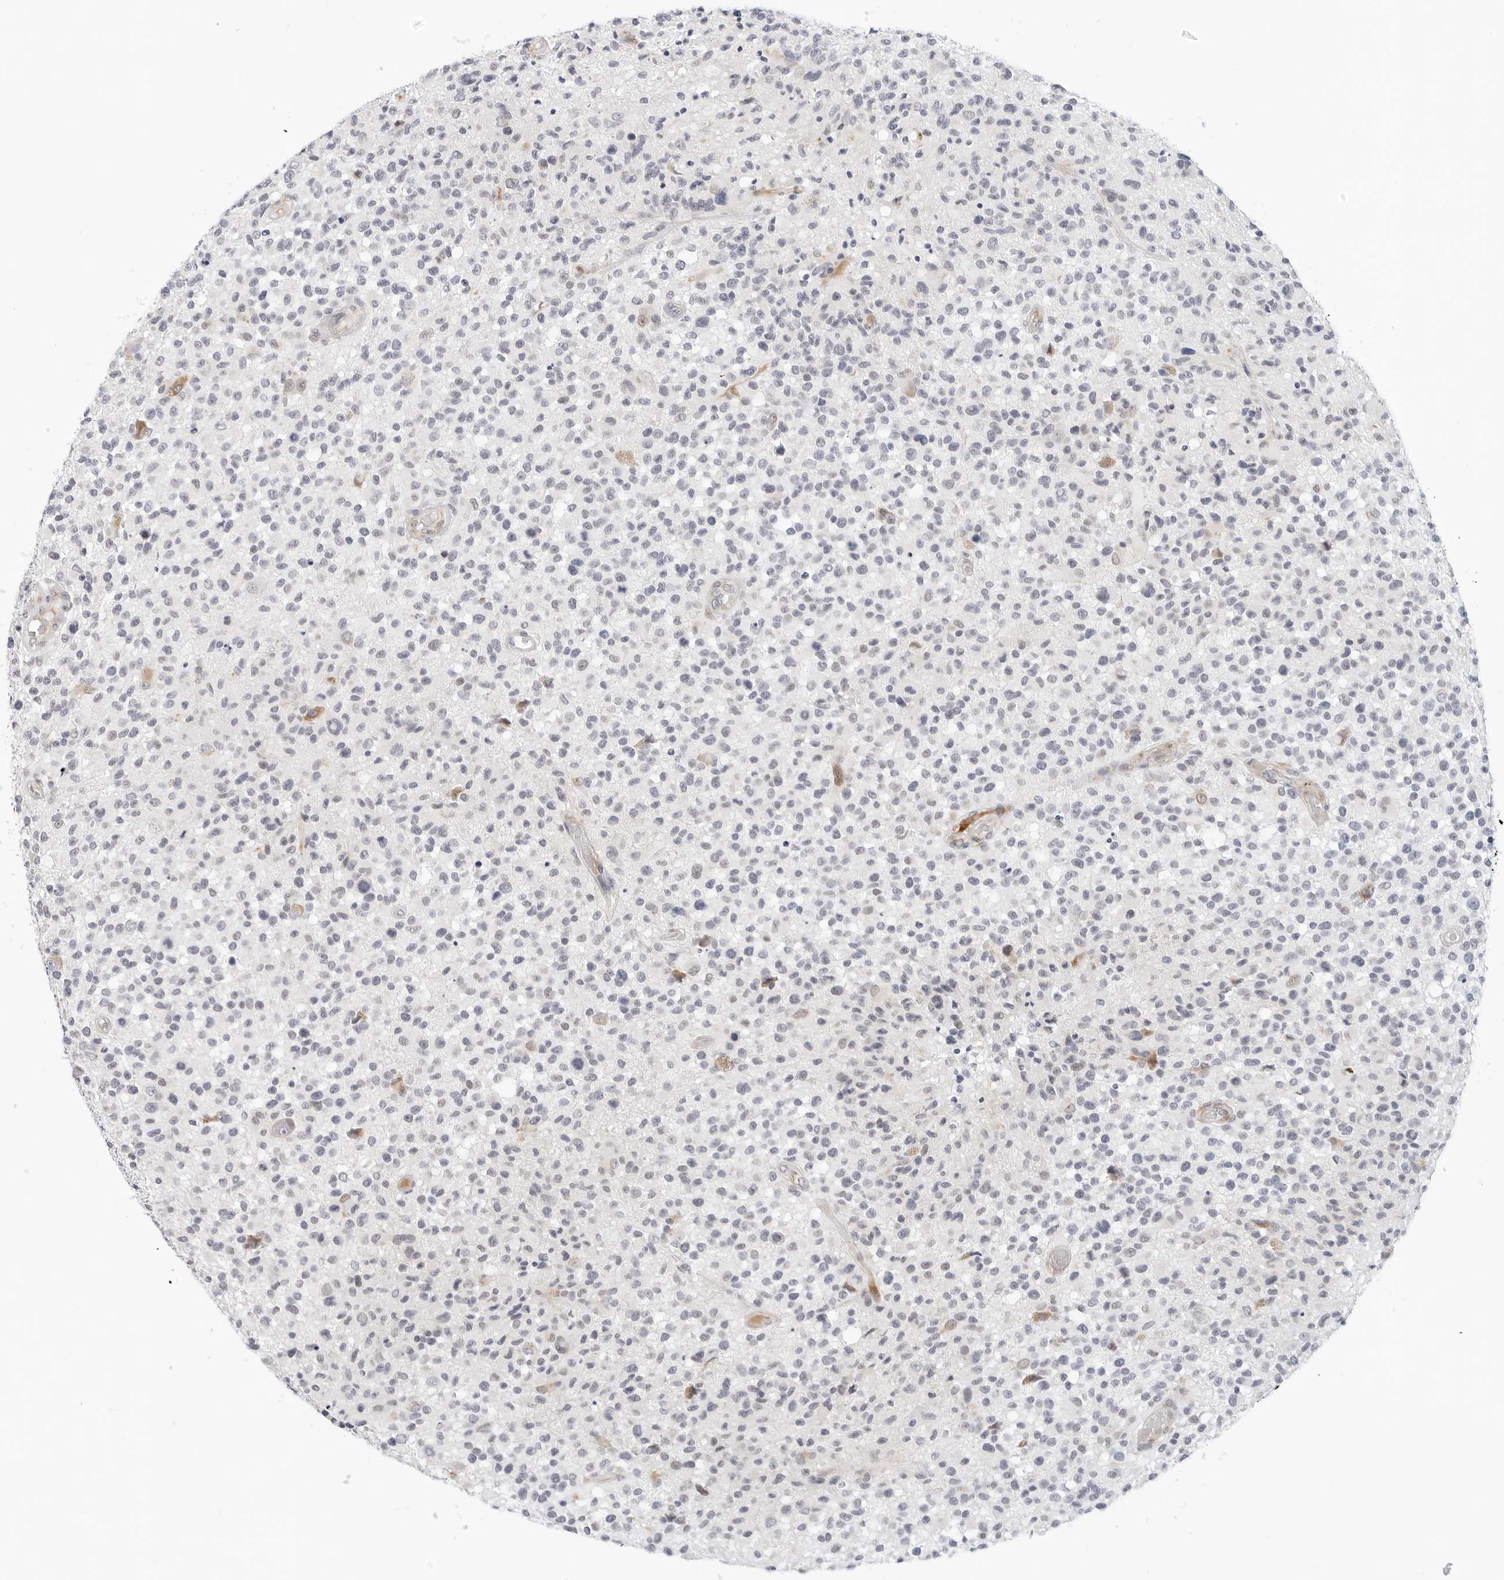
{"staining": {"intensity": "negative", "quantity": "none", "location": "none"}, "tissue": "glioma", "cell_type": "Tumor cells", "image_type": "cancer", "snomed": [{"axis": "morphology", "description": "Glioma, malignant, High grade"}, {"axis": "morphology", "description": "Glioblastoma, NOS"}, {"axis": "topography", "description": "Brain"}], "caption": "Micrograph shows no protein staining in tumor cells of glioma tissue.", "gene": "TSEN2", "patient": {"sex": "male", "age": 60}}